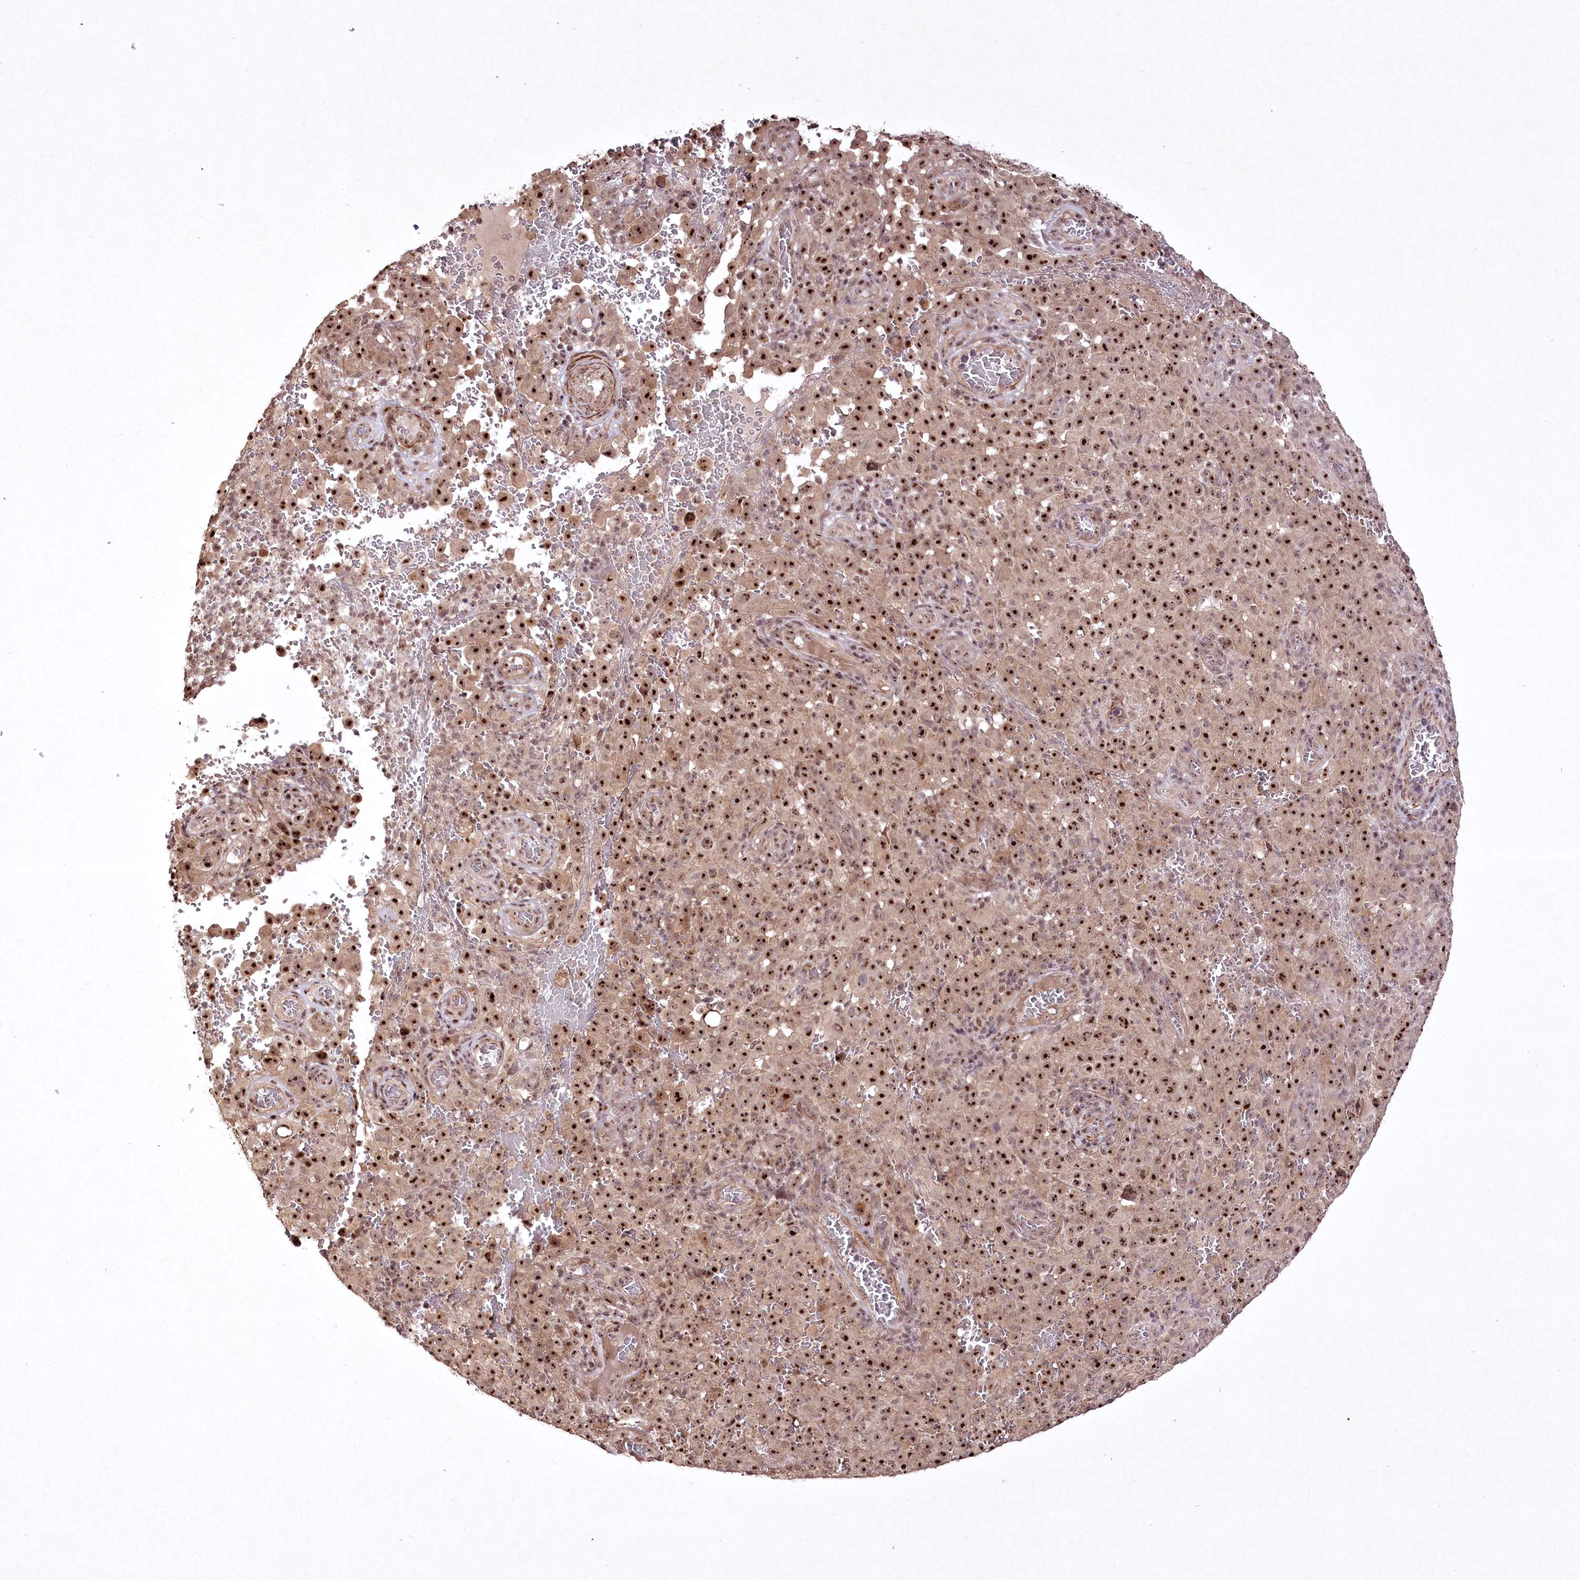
{"staining": {"intensity": "moderate", "quantity": ">75%", "location": "nuclear"}, "tissue": "melanoma", "cell_type": "Tumor cells", "image_type": "cancer", "snomed": [{"axis": "morphology", "description": "Malignant melanoma, NOS"}, {"axis": "topography", "description": "Skin"}], "caption": "A histopathology image showing moderate nuclear positivity in approximately >75% of tumor cells in melanoma, as visualized by brown immunohistochemical staining.", "gene": "CCDC59", "patient": {"sex": "female", "age": 82}}